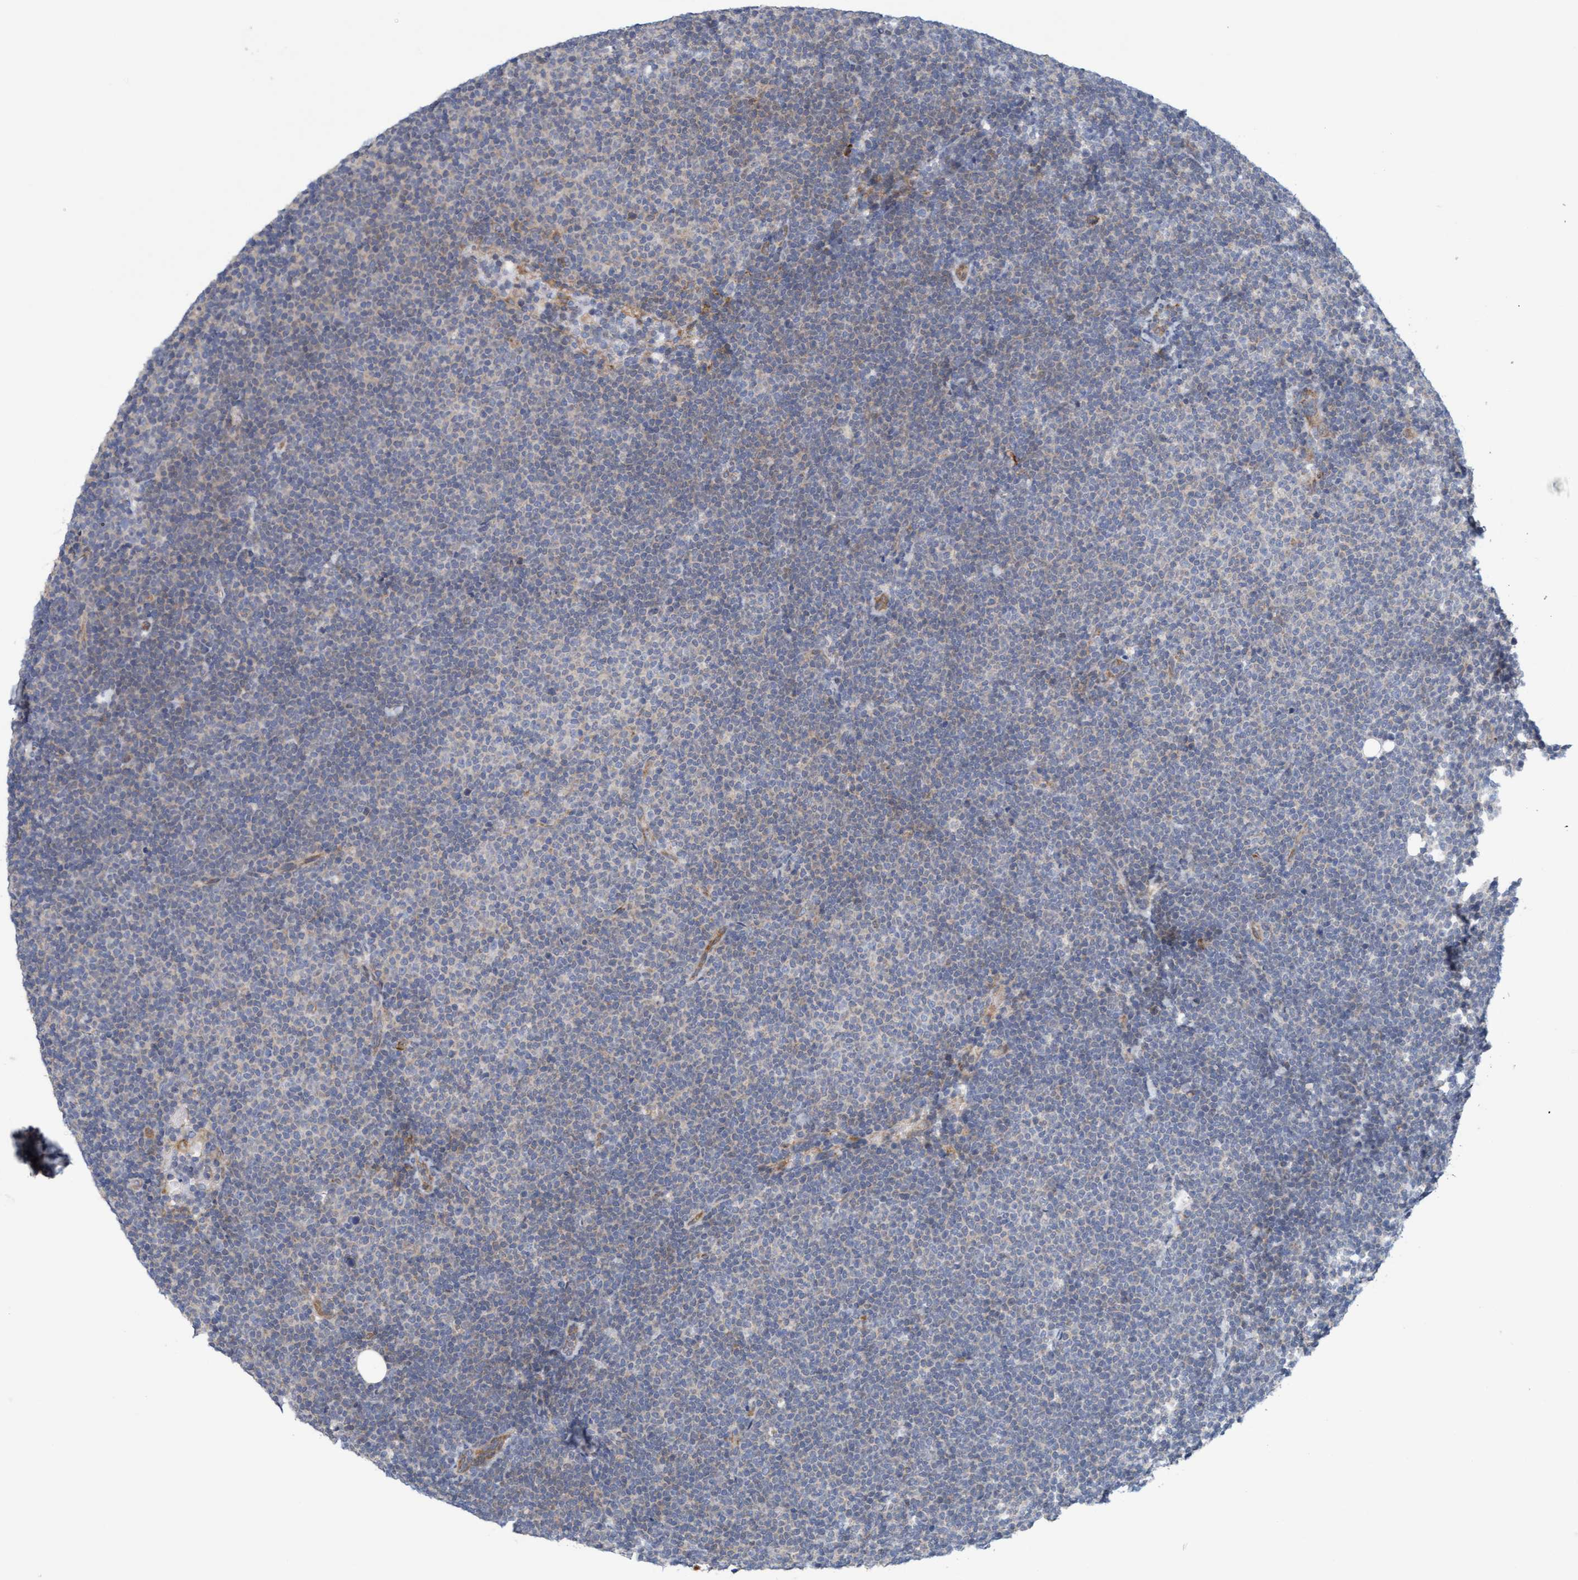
{"staining": {"intensity": "negative", "quantity": "none", "location": "none"}, "tissue": "lymphoma", "cell_type": "Tumor cells", "image_type": "cancer", "snomed": [{"axis": "morphology", "description": "Malignant lymphoma, non-Hodgkin's type, Low grade"}, {"axis": "topography", "description": "Lymph node"}], "caption": "Micrograph shows no significant protein positivity in tumor cells of low-grade malignant lymphoma, non-Hodgkin's type.", "gene": "SLC28A3", "patient": {"sex": "female", "age": 53}}